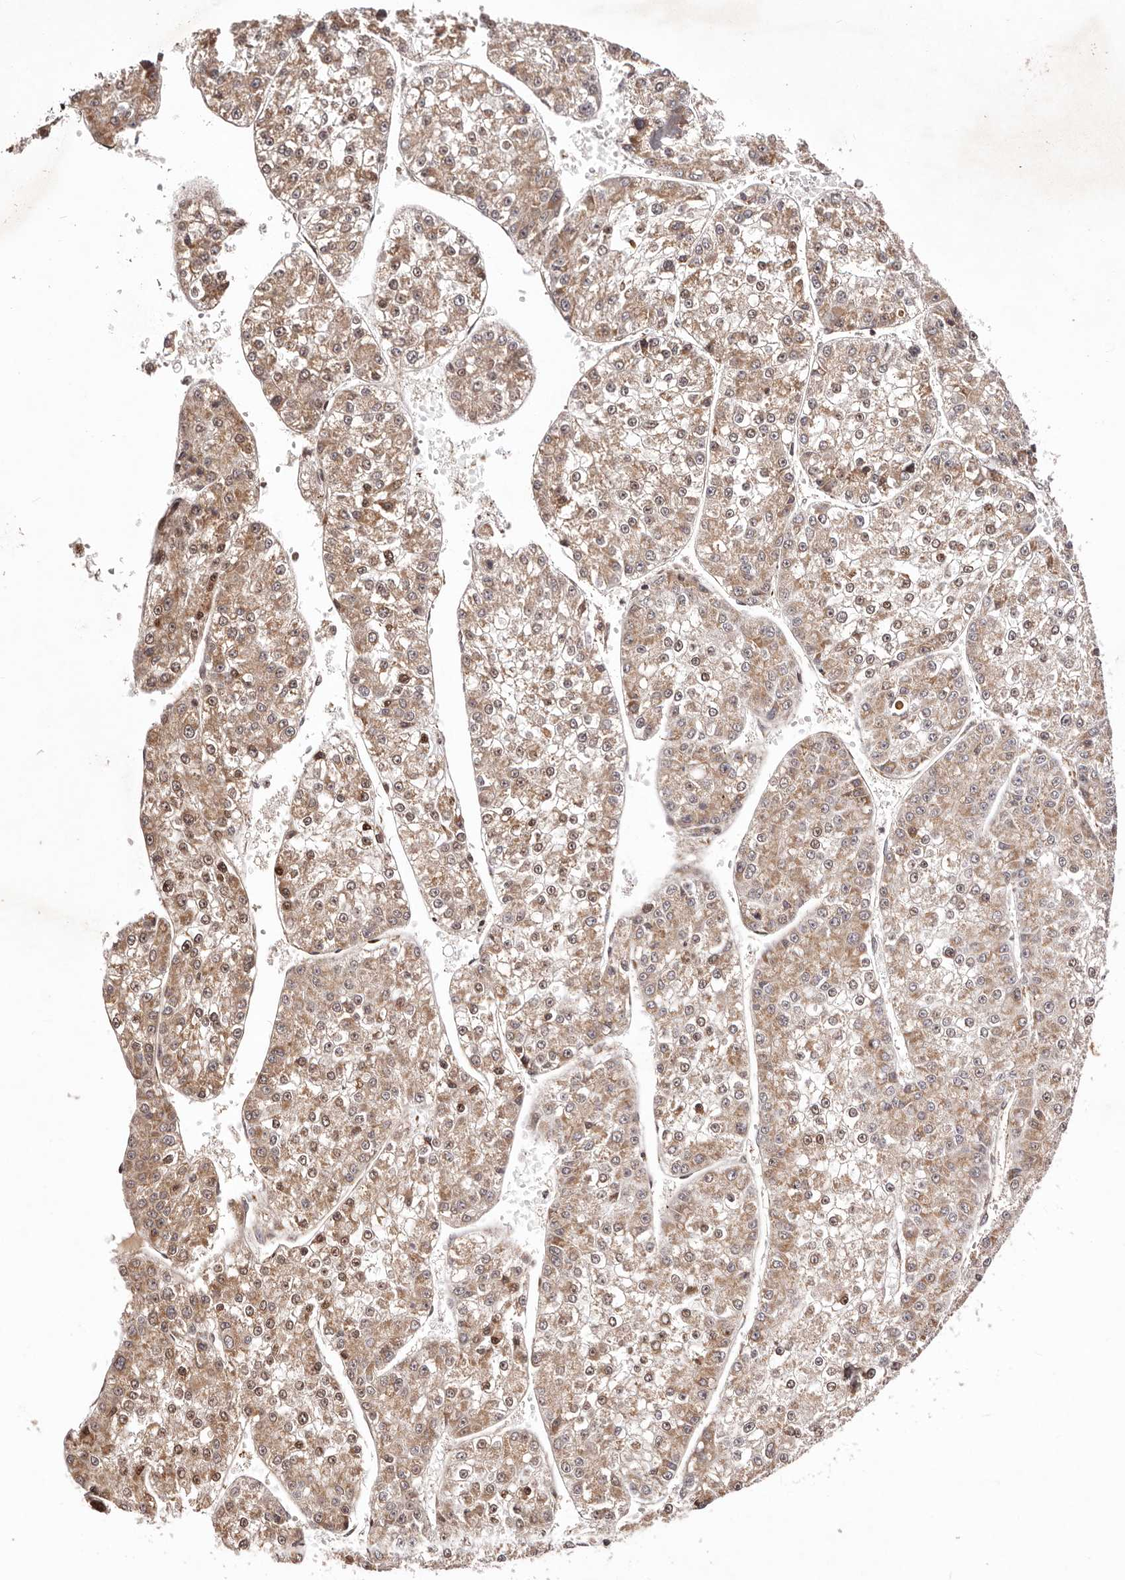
{"staining": {"intensity": "moderate", "quantity": ">75%", "location": "cytoplasmic/membranous,nuclear"}, "tissue": "liver cancer", "cell_type": "Tumor cells", "image_type": "cancer", "snomed": [{"axis": "morphology", "description": "Carcinoma, Hepatocellular, NOS"}, {"axis": "topography", "description": "Liver"}], "caption": "A brown stain shows moderate cytoplasmic/membranous and nuclear expression of a protein in human liver hepatocellular carcinoma tumor cells. Using DAB (brown) and hematoxylin (blue) stains, captured at high magnification using brightfield microscopy.", "gene": "HIVEP3", "patient": {"sex": "female", "age": 73}}